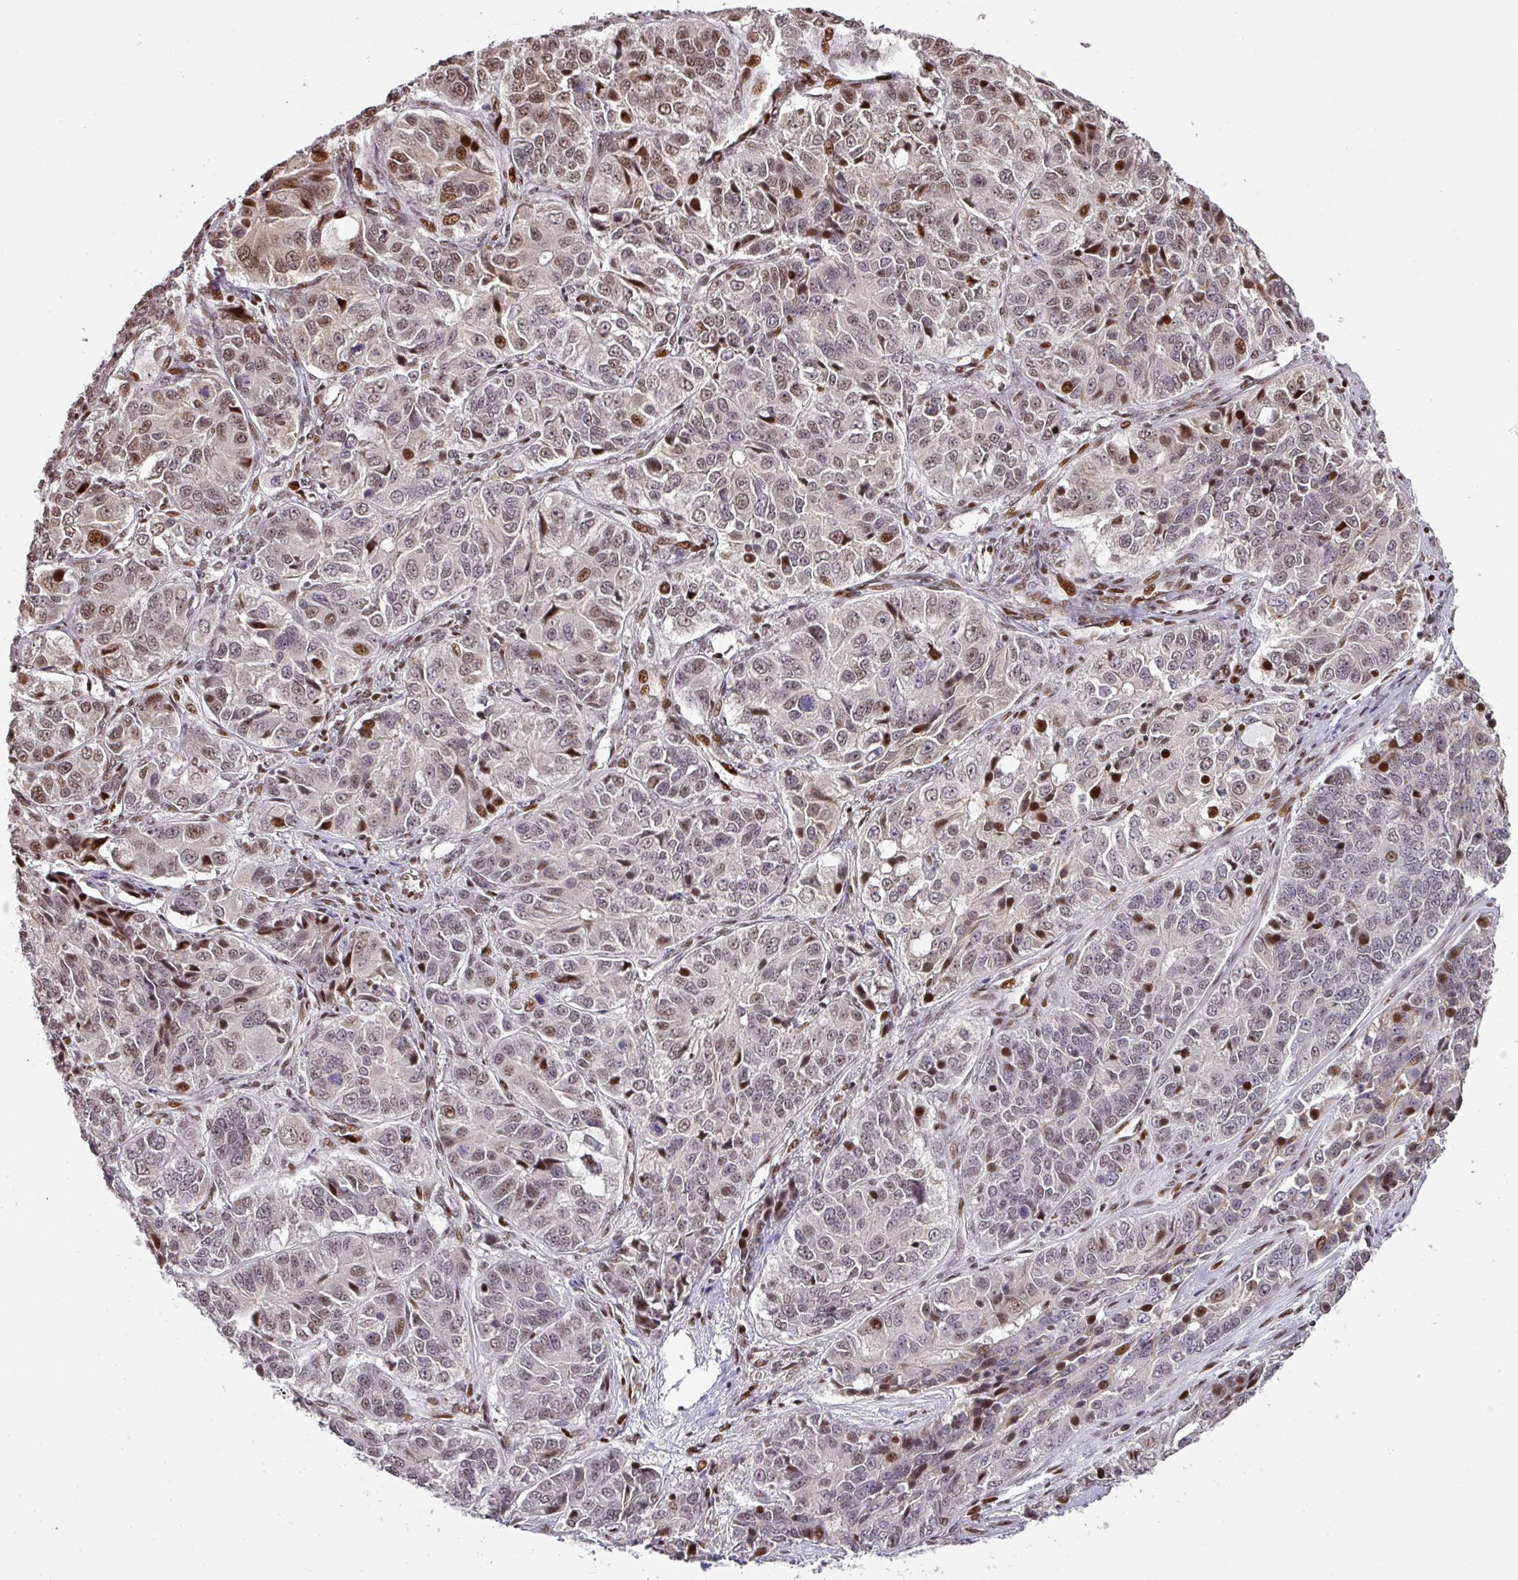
{"staining": {"intensity": "moderate", "quantity": "25%-75%", "location": "nuclear"}, "tissue": "ovarian cancer", "cell_type": "Tumor cells", "image_type": "cancer", "snomed": [{"axis": "morphology", "description": "Carcinoma, endometroid"}, {"axis": "topography", "description": "Ovary"}], "caption": "Immunohistochemical staining of human endometroid carcinoma (ovarian) shows moderate nuclear protein expression in approximately 25%-75% of tumor cells. (DAB (3,3'-diaminobenzidine) = brown stain, brightfield microscopy at high magnification).", "gene": "MYSM1", "patient": {"sex": "female", "age": 51}}